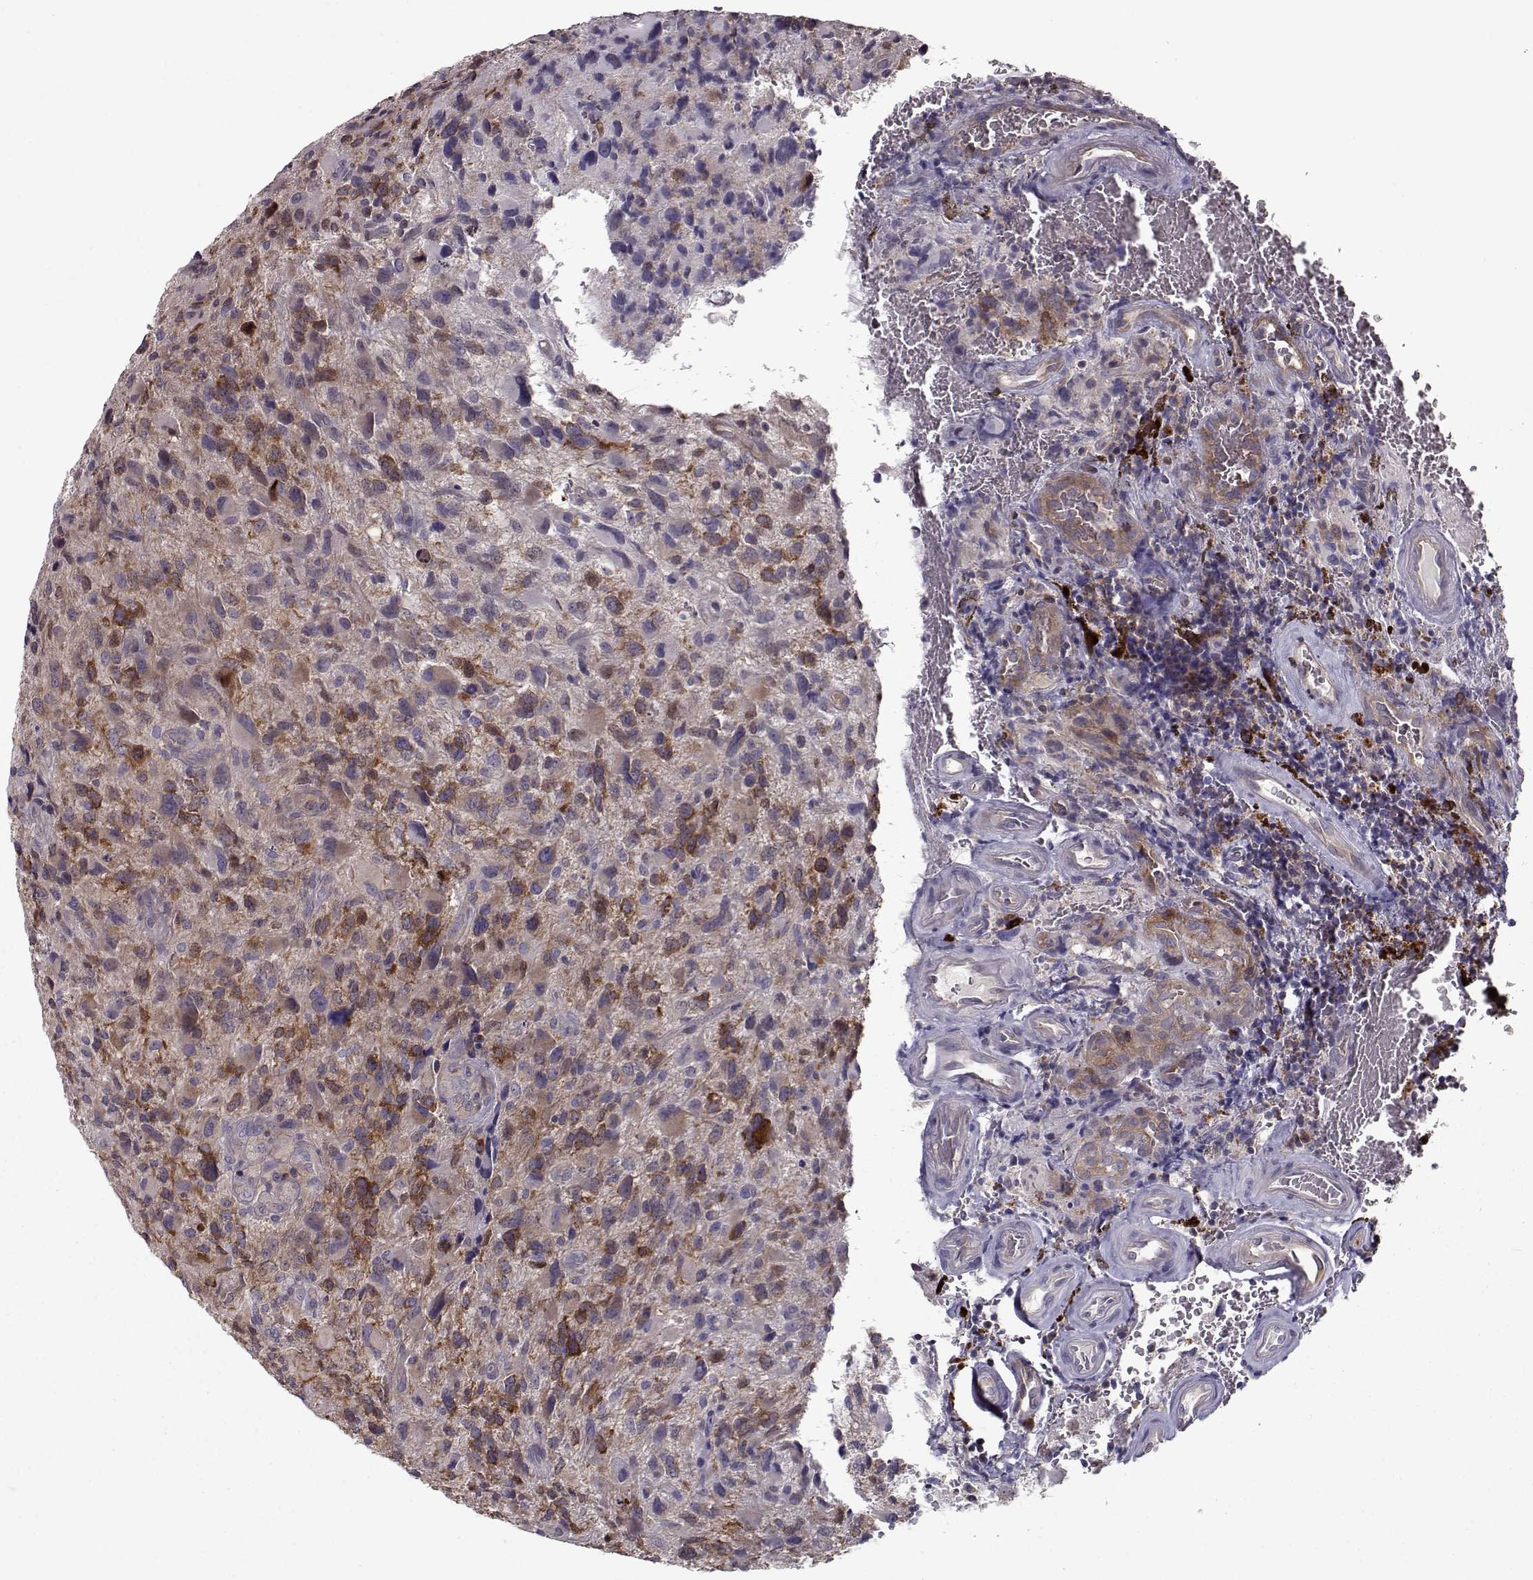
{"staining": {"intensity": "negative", "quantity": "none", "location": "none"}, "tissue": "glioma", "cell_type": "Tumor cells", "image_type": "cancer", "snomed": [{"axis": "morphology", "description": "Glioma, malignant, NOS"}, {"axis": "morphology", "description": "Glioma, malignant, High grade"}, {"axis": "topography", "description": "Brain"}], "caption": "DAB immunohistochemical staining of glioma (malignant) reveals no significant positivity in tumor cells. (Brightfield microscopy of DAB immunohistochemistry at high magnification).", "gene": "RANBP1", "patient": {"sex": "female", "age": 71}}